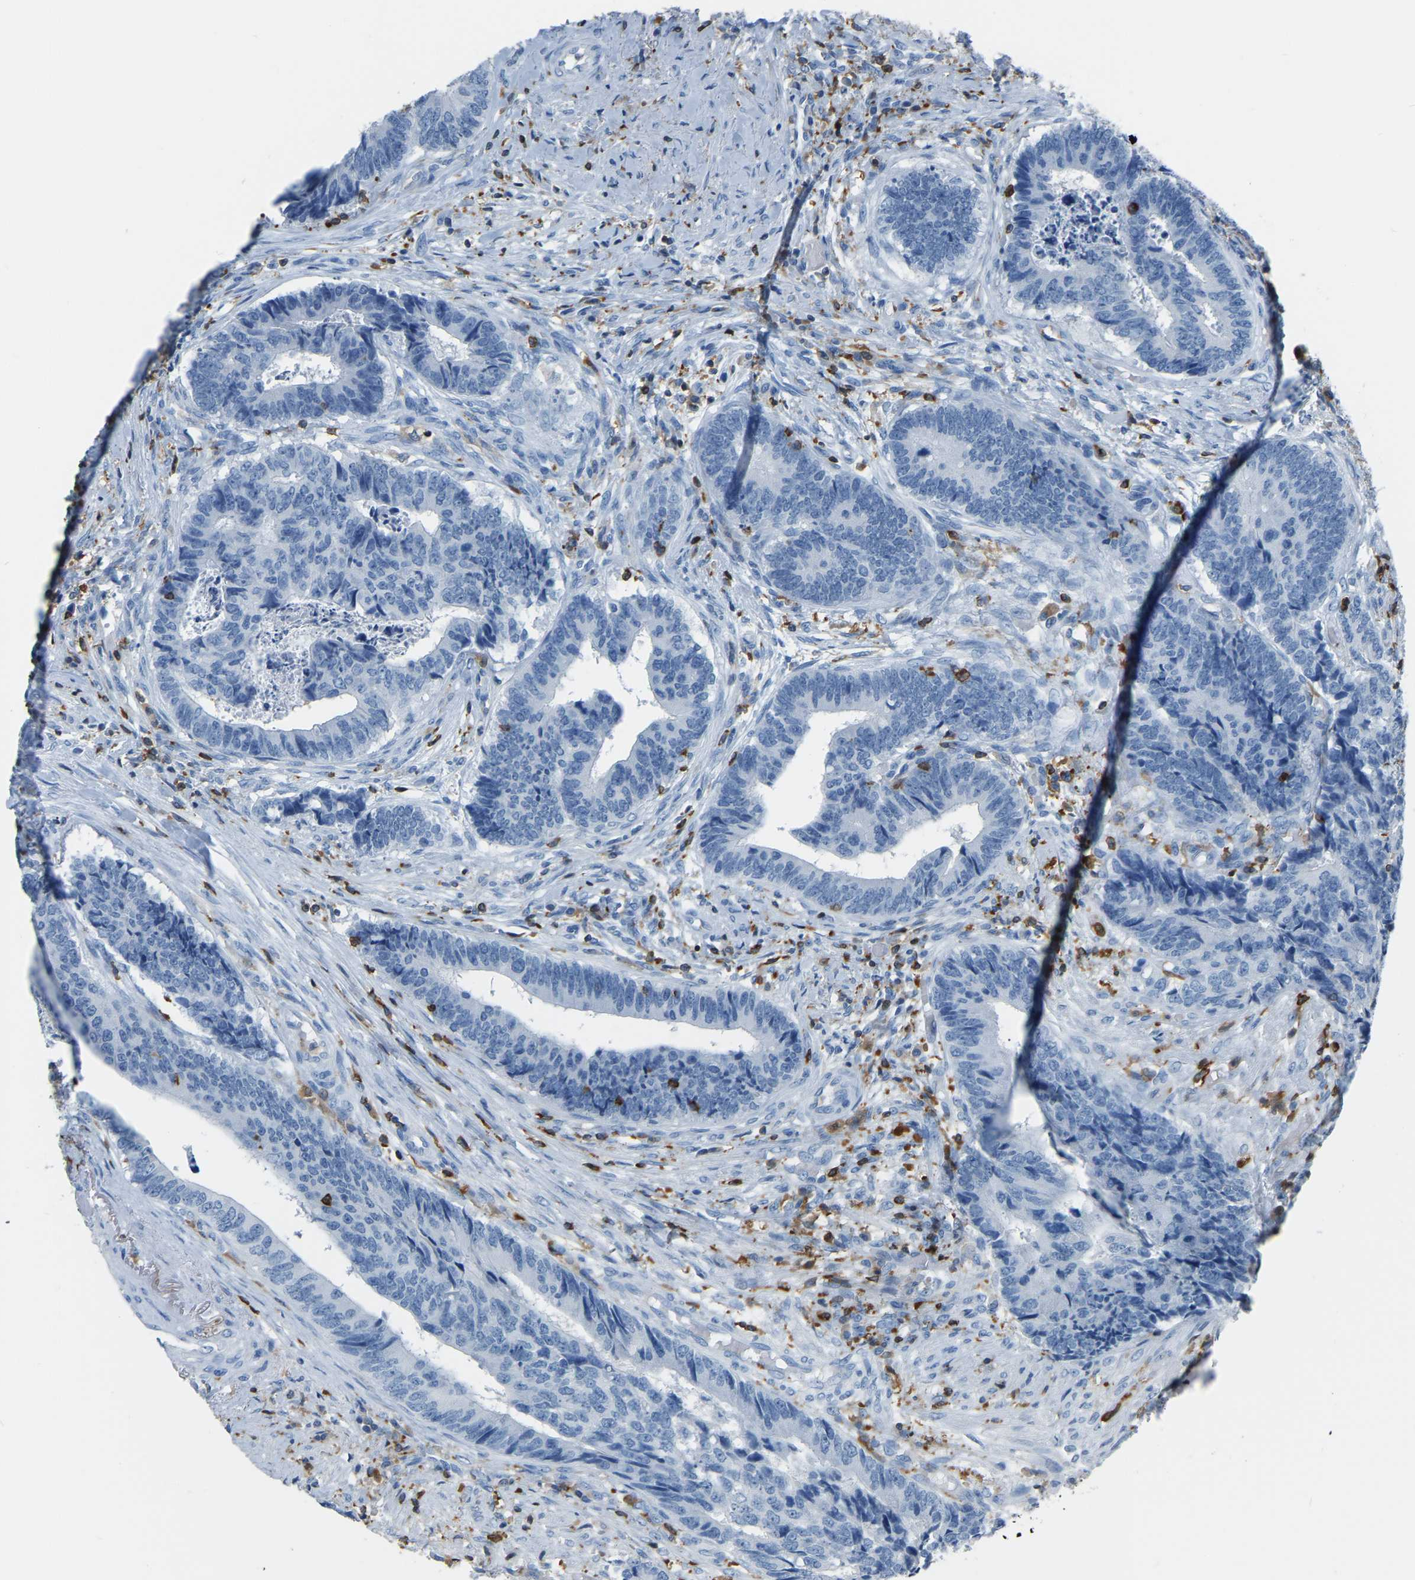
{"staining": {"intensity": "negative", "quantity": "none", "location": "none"}, "tissue": "colorectal cancer", "cell_type": "Tumor cells", "image_type": "cancer", "snomed": [{"axis": "morphology", "description": "Adenocarcinoma, NOS"}, {"axis": "topography", "description": "Rectum"}], "caption": "Immunohistochemistry photomicrograph of neoplastic tissue: colorectal adenocarcinoma stained with DAB reveals no significant protein expression in tumor cells. The staining is performed using DAB (3,3'-diaminobenzidine) brown chromogen with nuclei counter-stained in using hematoxylin.", "gene": "ARHGAP45", "patient": {"sex": "male", "age": 84}}